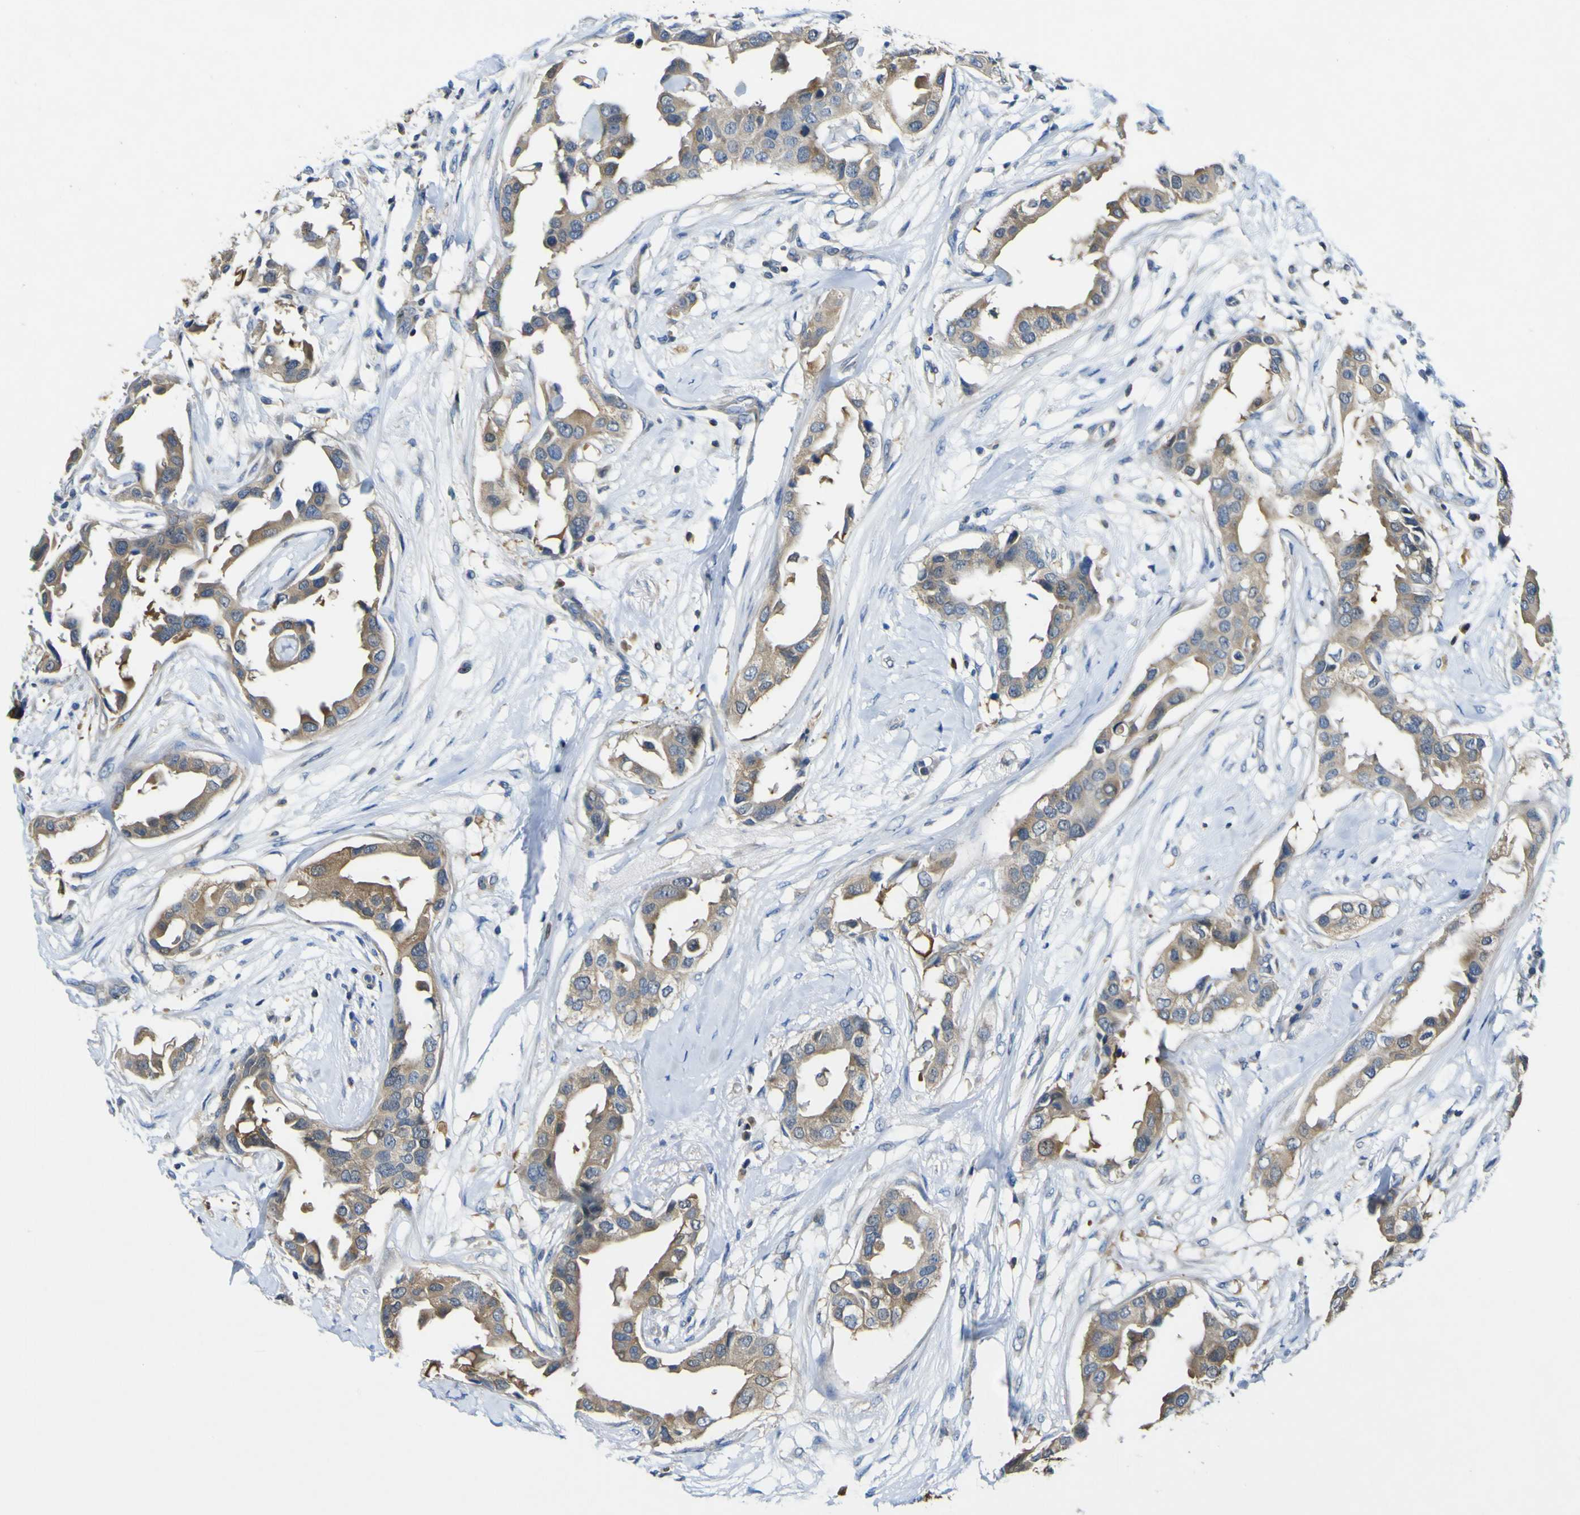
{"staining": {"intensity": "moderate", "quantity": ">75%", "location": "cytoplasmic/membranous"}, "tissue": "breast cancer", "cell_type": "Tumor cells", "image_type": "cancer", "snomed": [{"axis": "morphology", "description": "Duct carcinoma"}, {"axis": "topography", "description": "Breast"}], "caption": "Immunohistochemical staining of invasive ductal carcinoma (breast) exhibits medium levels of moderate cytoplasmic/membranous protein staining in about >75% of tumor cells.", "gene": "EML2", "patient": {"sex": "female", "age": 40}}